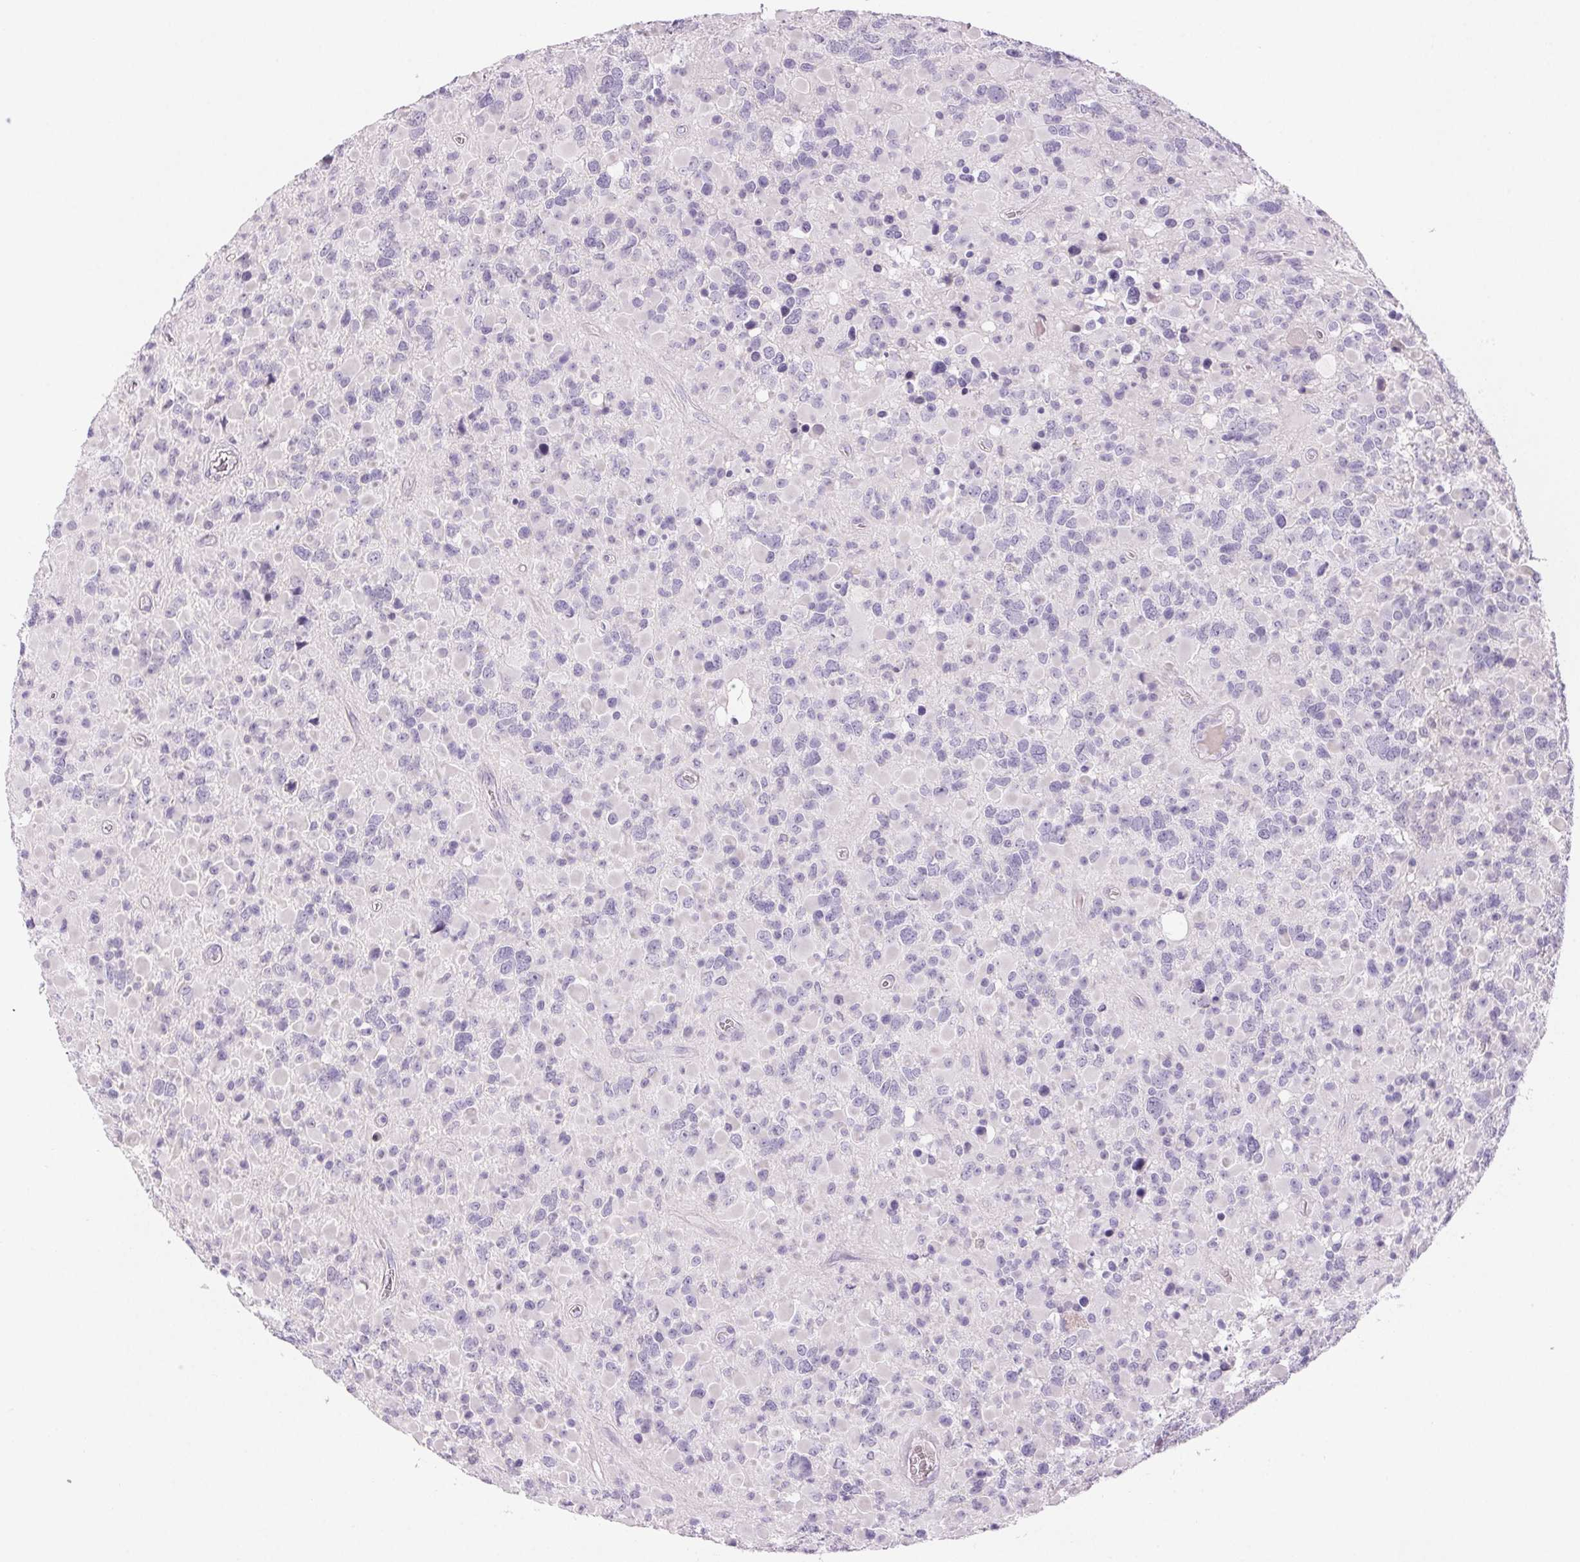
{"staining": {"intensity": "negative", "quantity": "none", "location": "none"}, "tissue": "glioma", "cell_type": "Tumor cells", "image_type": "cancer", "snomed": [{"axis": "morphology", "description": "Glioma, malignant, High grade"}, {"axis": "topography", "description": "Brain"}], "caption": "Protein analysis of glioma reveals no significant staining in tumor cells.", "gene": "BPIFB2", "patient": {"sex": "female", "age": 40}}